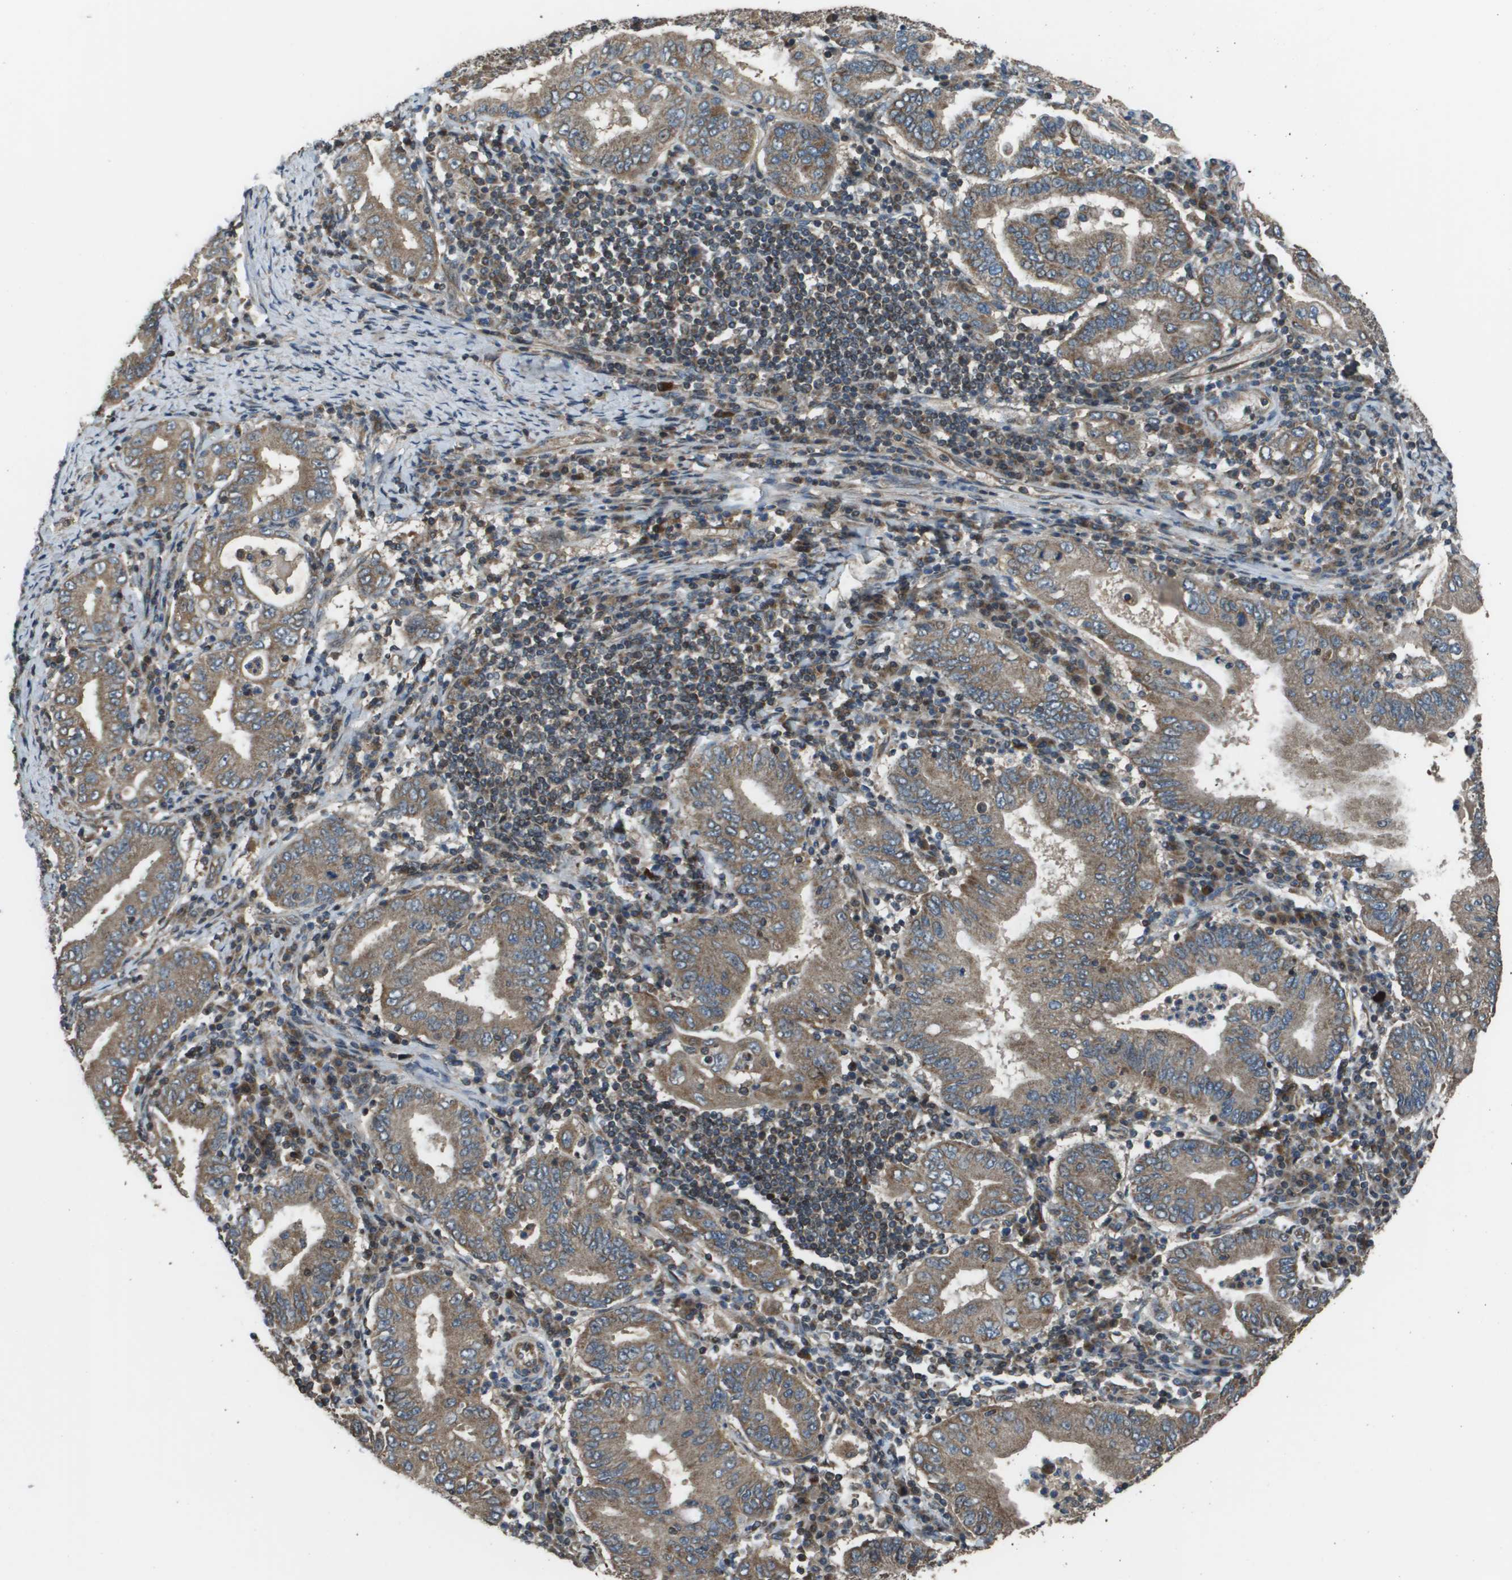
{"staining": {"intensity": "moderate", "quantity": ">75%", "location": "cytoplasmic/membranous"}, "tissue": "stomach cancer", "cell_type": "Tumor cells", "image_type": "cancer", "snomed": [{"axis": "morphology", "description": "Normal tissue, NOS"}, {"axis": "morphology", "description": "Adenocarcinoma, NOS"}, {"axis": "topography", "description": "Esophagus"}, {"axis": "topography", "description": "Stomach, upper"}, {"axis": "topography", "description": "Peripheral nerve tissue"}], "caption": "A brown stain highlights moderate cytoplasmic/membranous expression of a protein in human stomach adenocarcinoma tumor cells.", "gene": "PLPBP", "patient": {"sex": "male", "age": 62}}